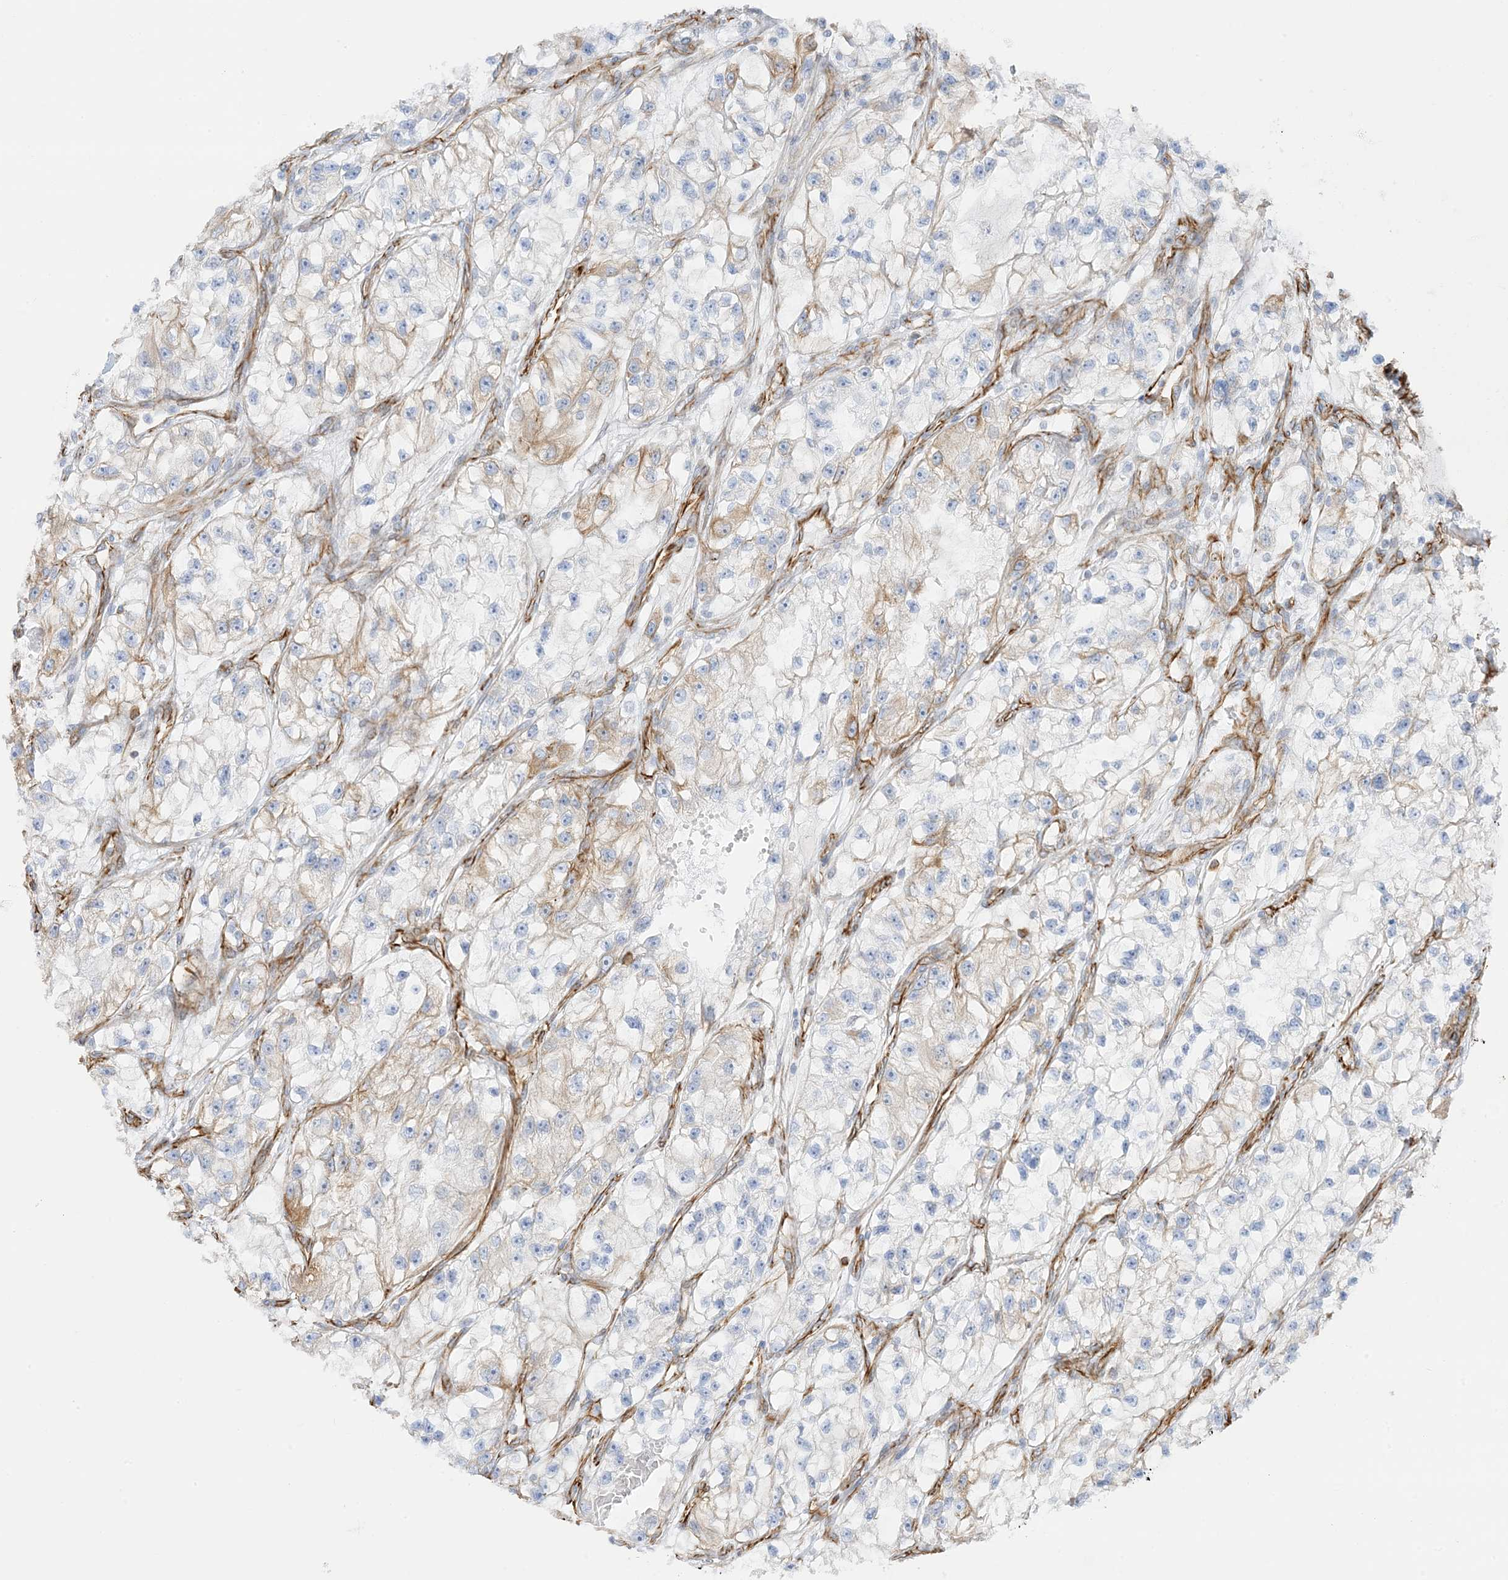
{"staining": {"intensity": "weak", "quantity": "<25%", "location": "cytoplasmic/membranous"}, "tissue": "renal cancer", "cell_type": "Tumor cells", "image_type": "cancer", "snomed": [{"axis": "morphology", "description": "Adenocarcinoma, NOS"}, {"axis": "topography", "description": "Kidney"}], "caption": "A histopathology image of adenocarcinoma (renal) stained for a protein displays no brown staining in tumor cells.", "gene": "PID1", "patient": {"sex": "female", "age": 57}}